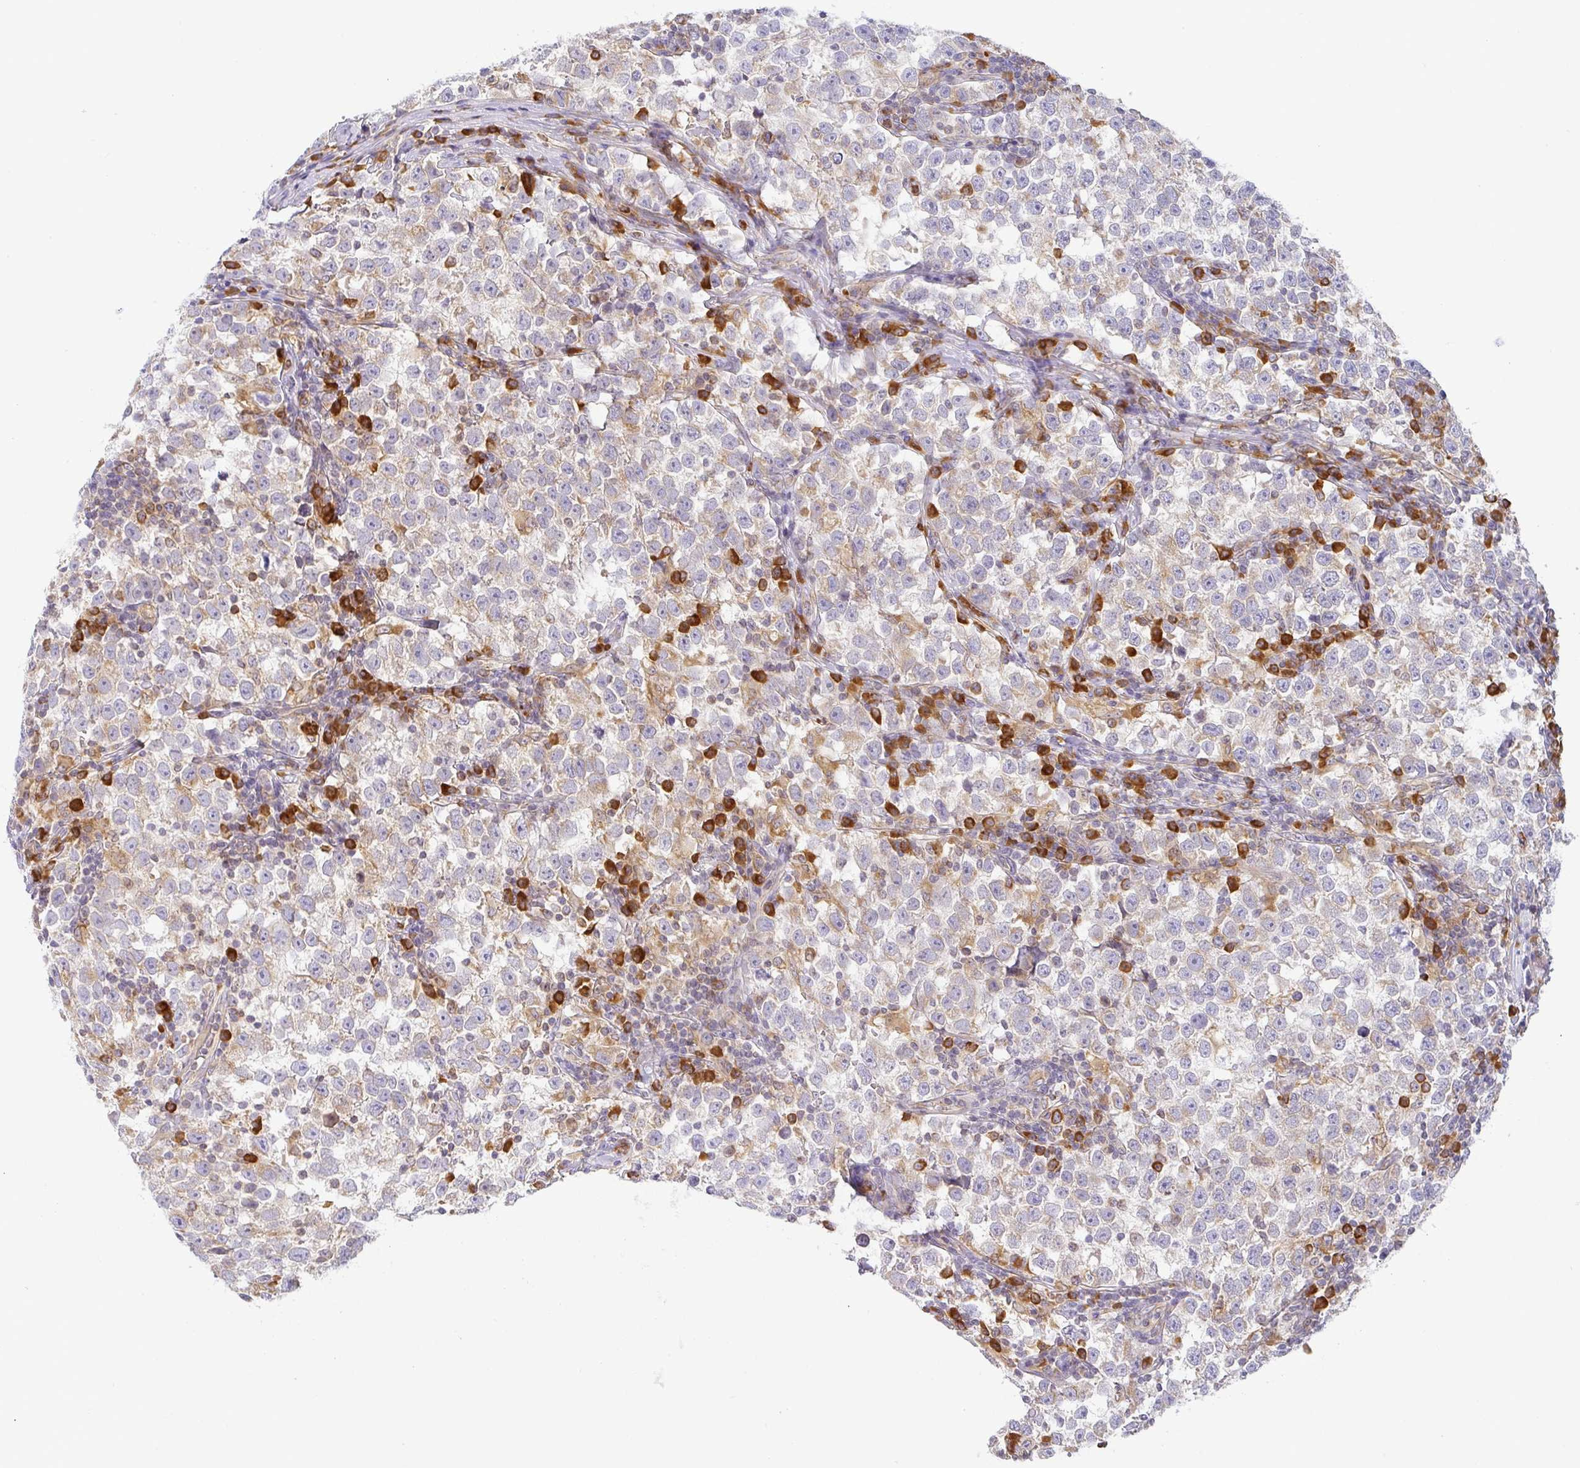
{"staining": {"intensity": "weak", "quantity": "25%-75%", "location": "cytoplasmic/membranous"}, "tissue": "testis cancer", "cell_type": "Tumor cells", "image_type": "cancer", "snomed": [{"axis": "morphology", "description": "Normal tissue, NOS"}, {"axis": "morphology", "description": "Seminoma, NOS"}, {"axis": "topography", "description": "Testis"}], "caption": "Weak cytoplasmic/membranous protein positivity is appreciated in approximately 25%-75% of tumor cells in testis cancer.", "gene": "DERL2", "patient": {"sex": "male", "age": 43}}